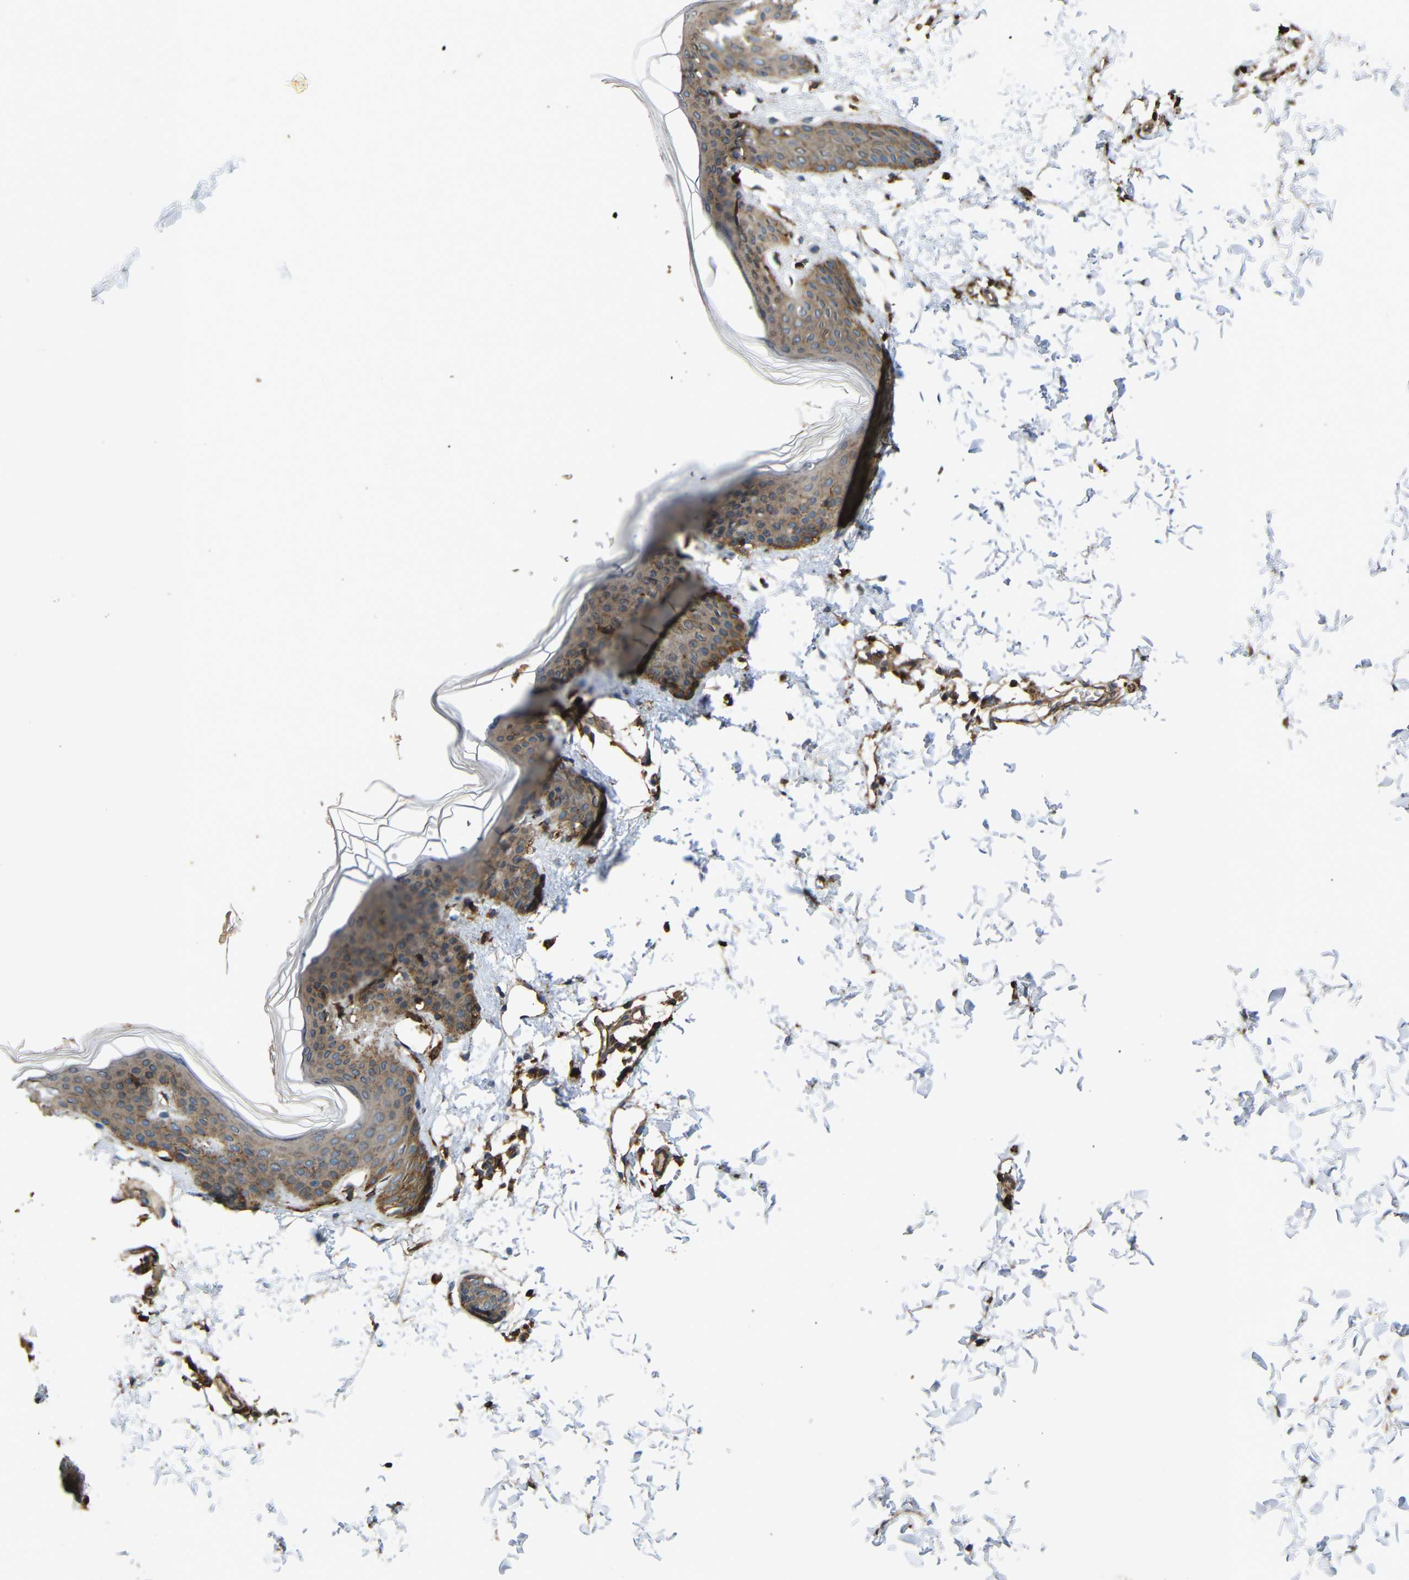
{"staining": {"intensity": "moderate", "quantity": ">75%", "location": "cytoplasmic/membranous"}, "tissue": "skin", "cell_type": "Fibroblasts", "image_type": "normal", "snomed": [{"axis": "morphology", "description": "Normal tissue, NOS"}, {"axis": "topography", "description": "Skin"}], "caption": "Immunohistochemical staining of benign skin displays medium levels of moderate cytoplasmic/membranous expression in about >75% of fibroblasts.", "gene": "TREM2", "patient": {"sex": "female", "age": 17}}